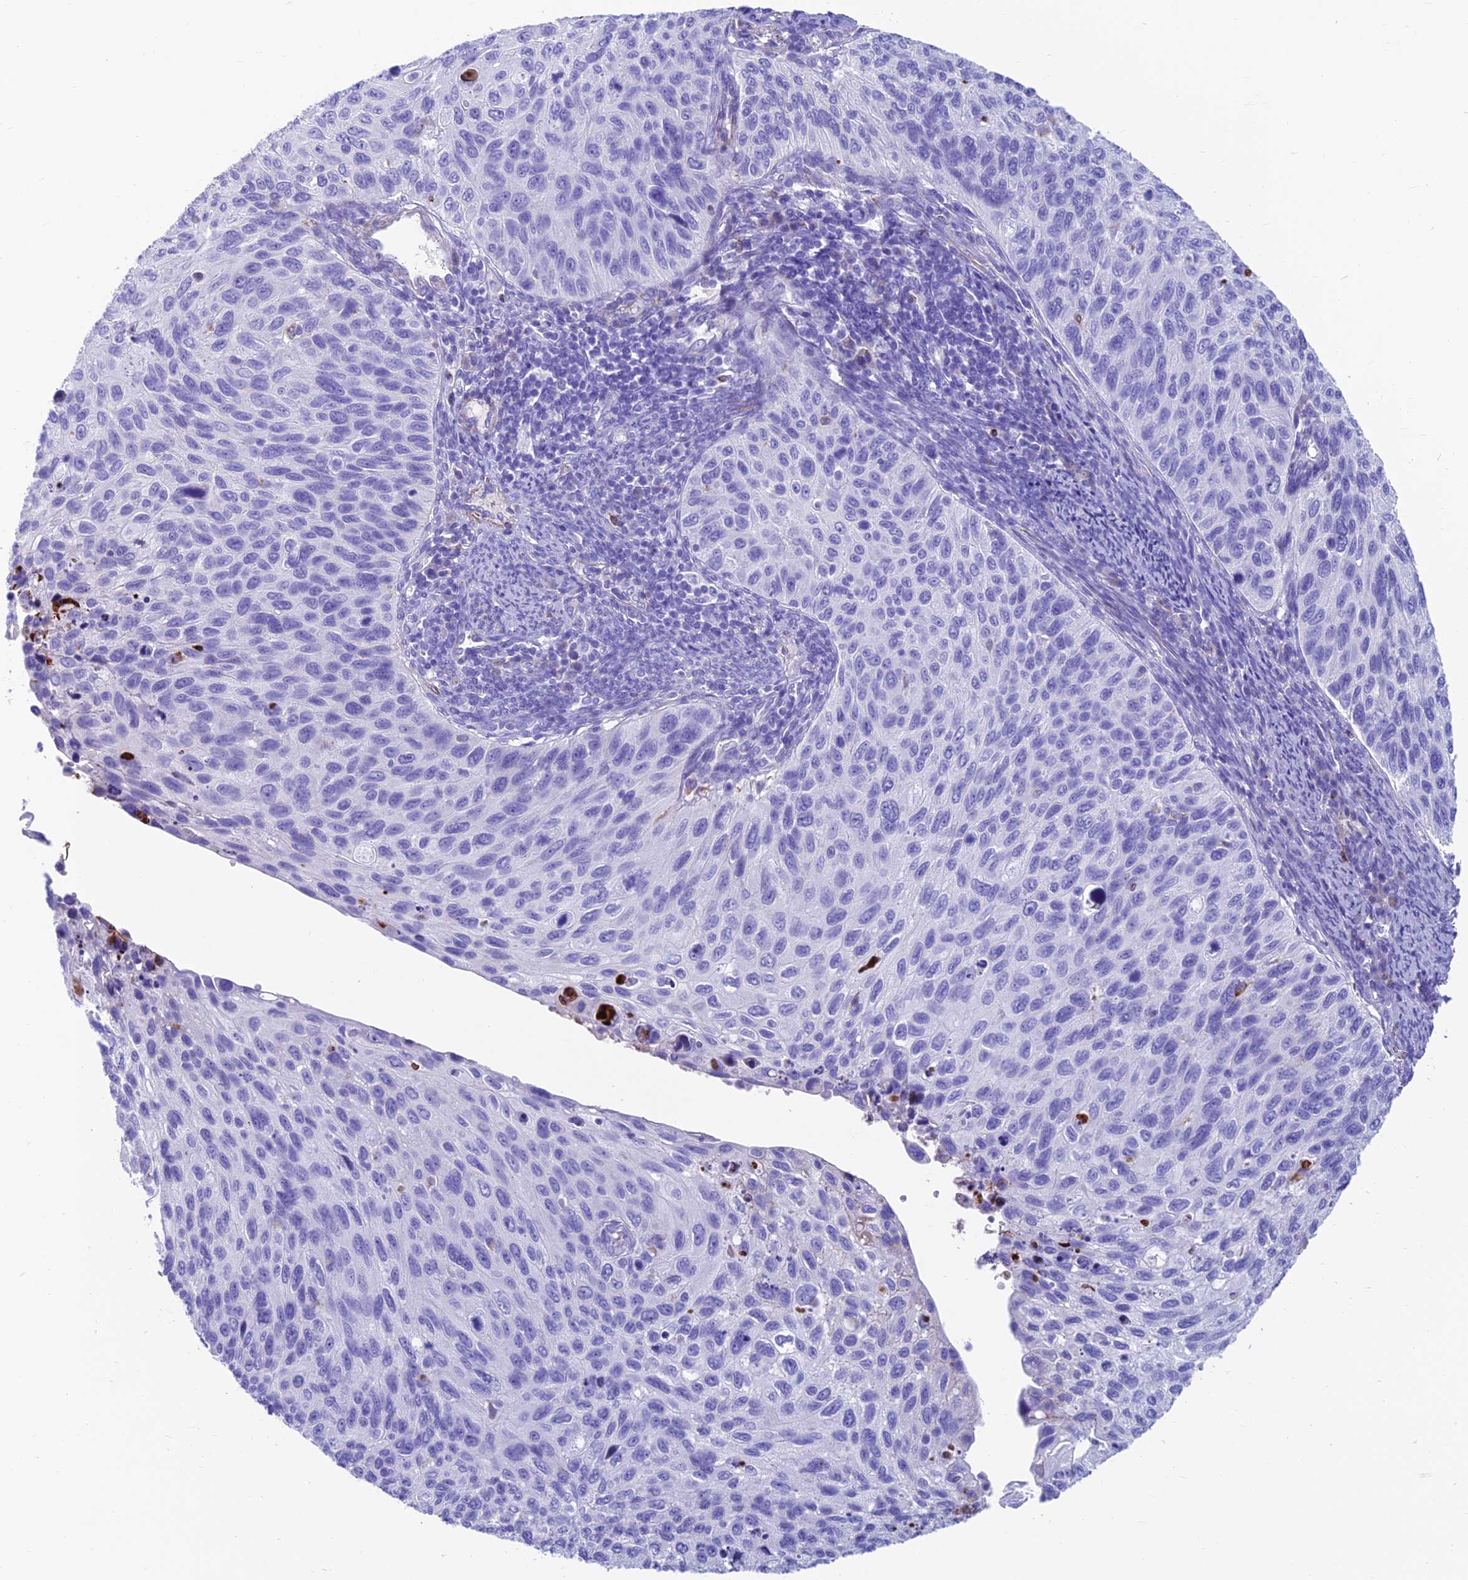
{"staining": {"intensity": "negative", "quantity": "none", "location": "none"}, "tissue": "cervical cancer", "cell_type": "Tumor cells", "image_type": "cancer", "snomed": [{"axis": "morphology", "description": "Squamous cell carcinoma, NOS"}, {"axis": "topography", "description": "Cervix"}], "caption": "Human squamous cell carcinoma (cervical) stained for a protein using IHC exhibits no expression in tumor cells.", "gene": "GNG11", "patient": {"sex": "female", "age": 70}}